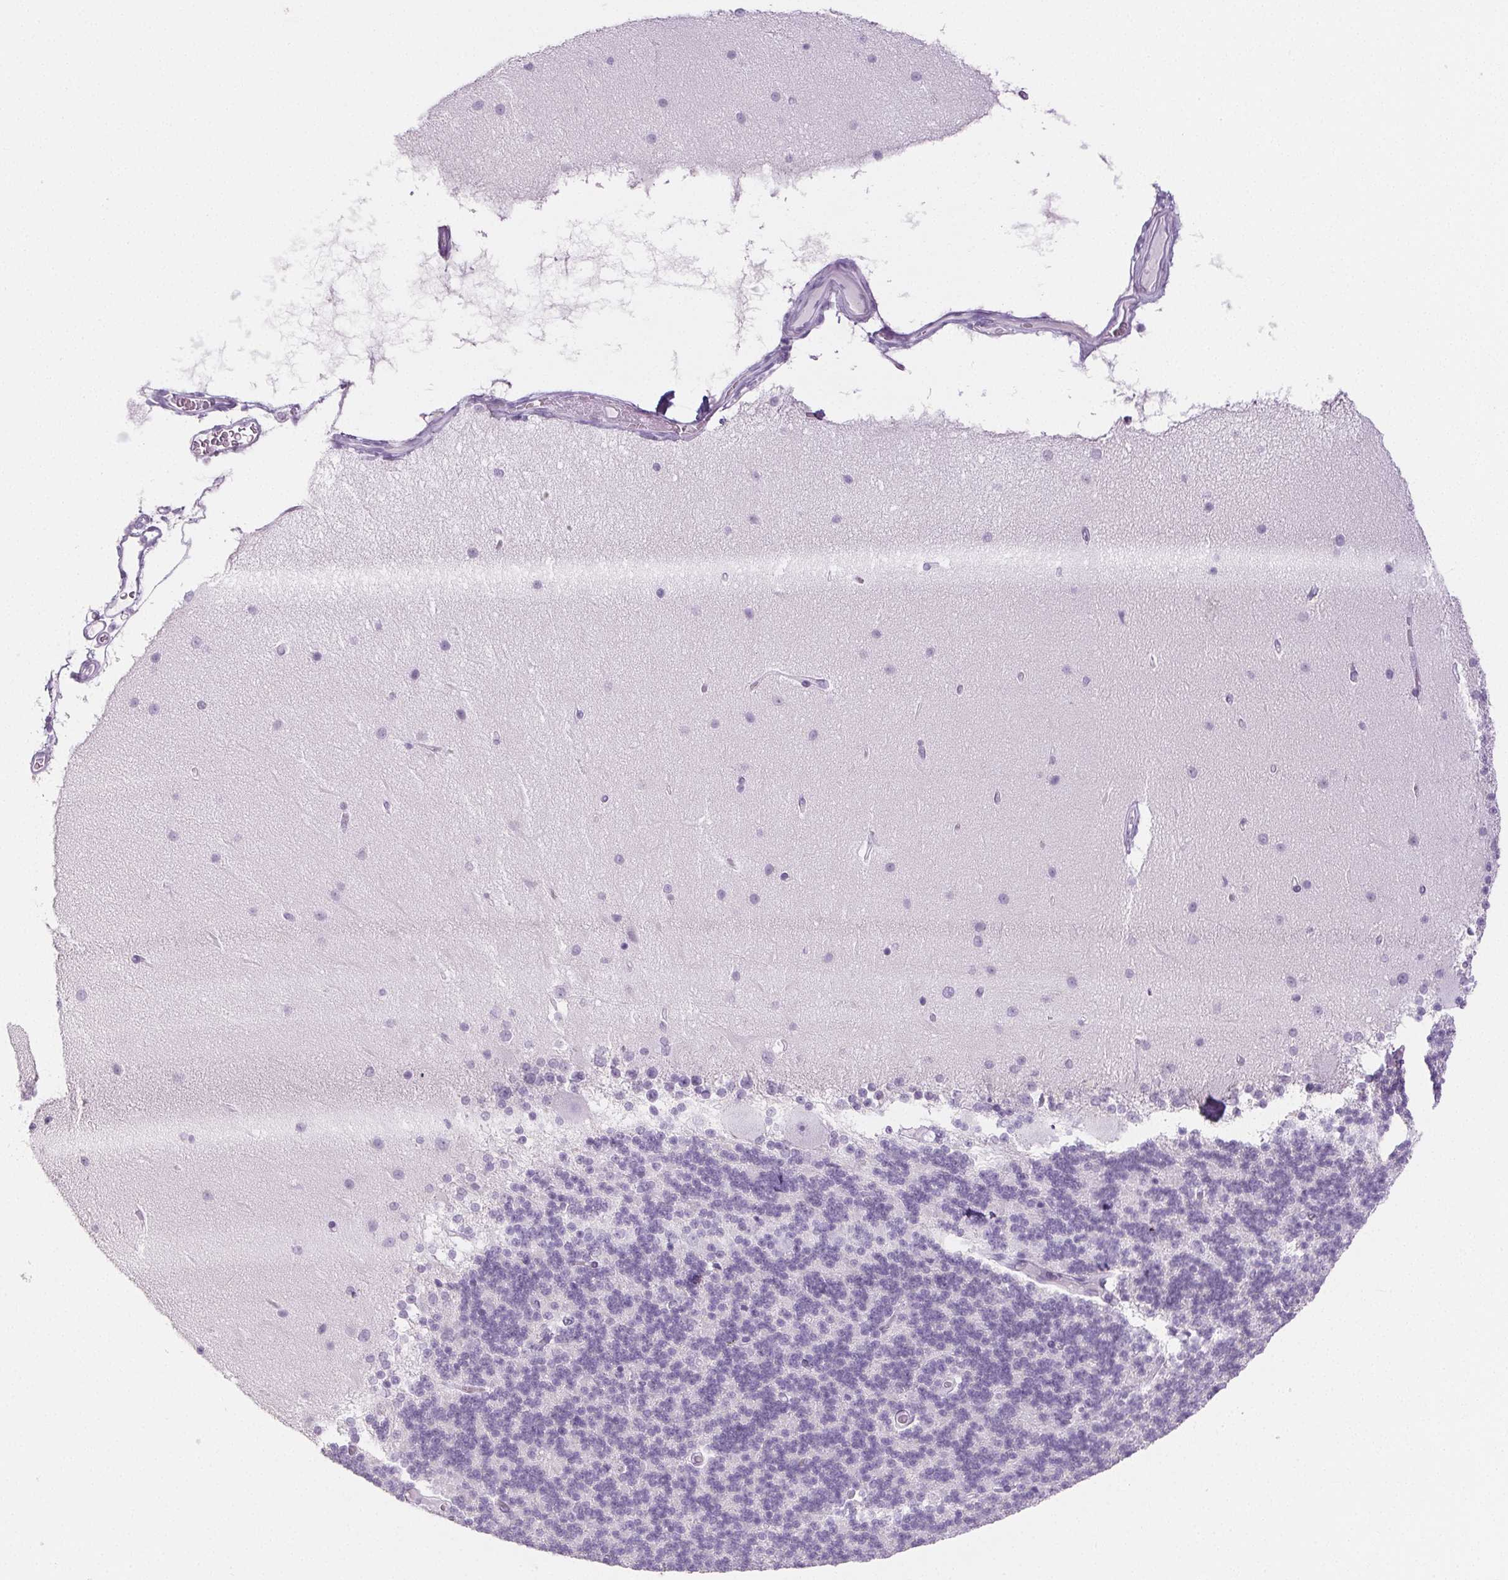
{"staining": {"intensity": "negative", "quantity": "none", "location": "none"}, "tissue": "cerebellum", "cell_type": "Cells in granular layer", "image_type": "normal", "snomed": [{"axis": "morphology", "description": "Normal tissue, NOS"}, {"axis": "topography", "description": "Cerebellum"}], "caption": "This is a histopathology image of immunohistochemistry staining of normal cerebellum, which shows no expression in cells in granular layer.", "gene": "PI3", "patient": {"sex": "female", "age": 54}}